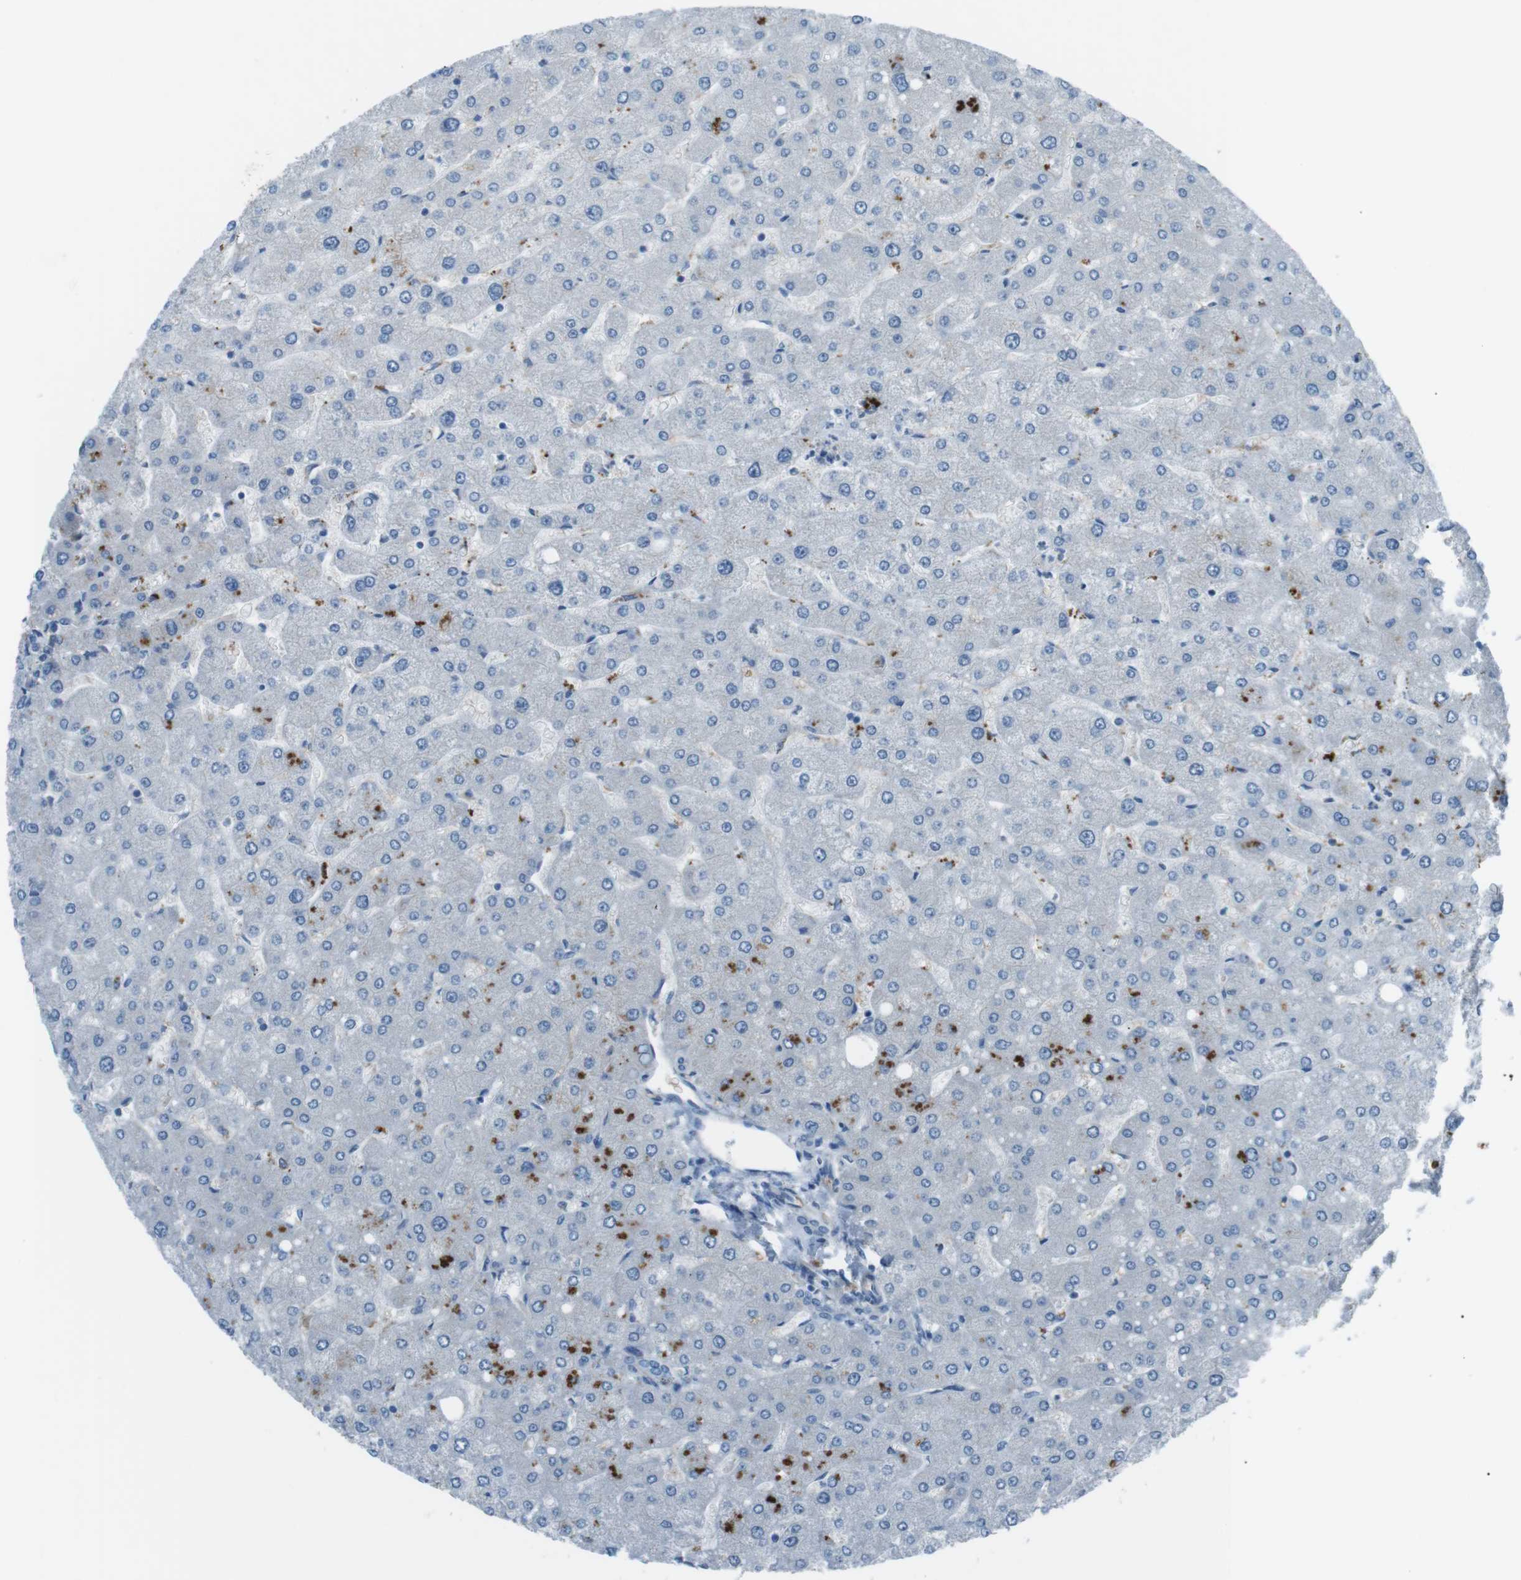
{"staining": {"intensity": "negative", "quantity": "none", "location": "none"}, "tissue": "liver", "cell_type": "Cholangiocytes", "image_type": "normal", "snomed": [{"axis": "morphology", "description": "Normal tissue, NOS"}, {"axis": "topography", "description": "Liver"}], "caption": "DAB immunohistochemical staining of normal liver exhibits no significant staining in cholangiocytes.", "gene": "SPTA1", "patient": {"sex": "male", "age": 55}}